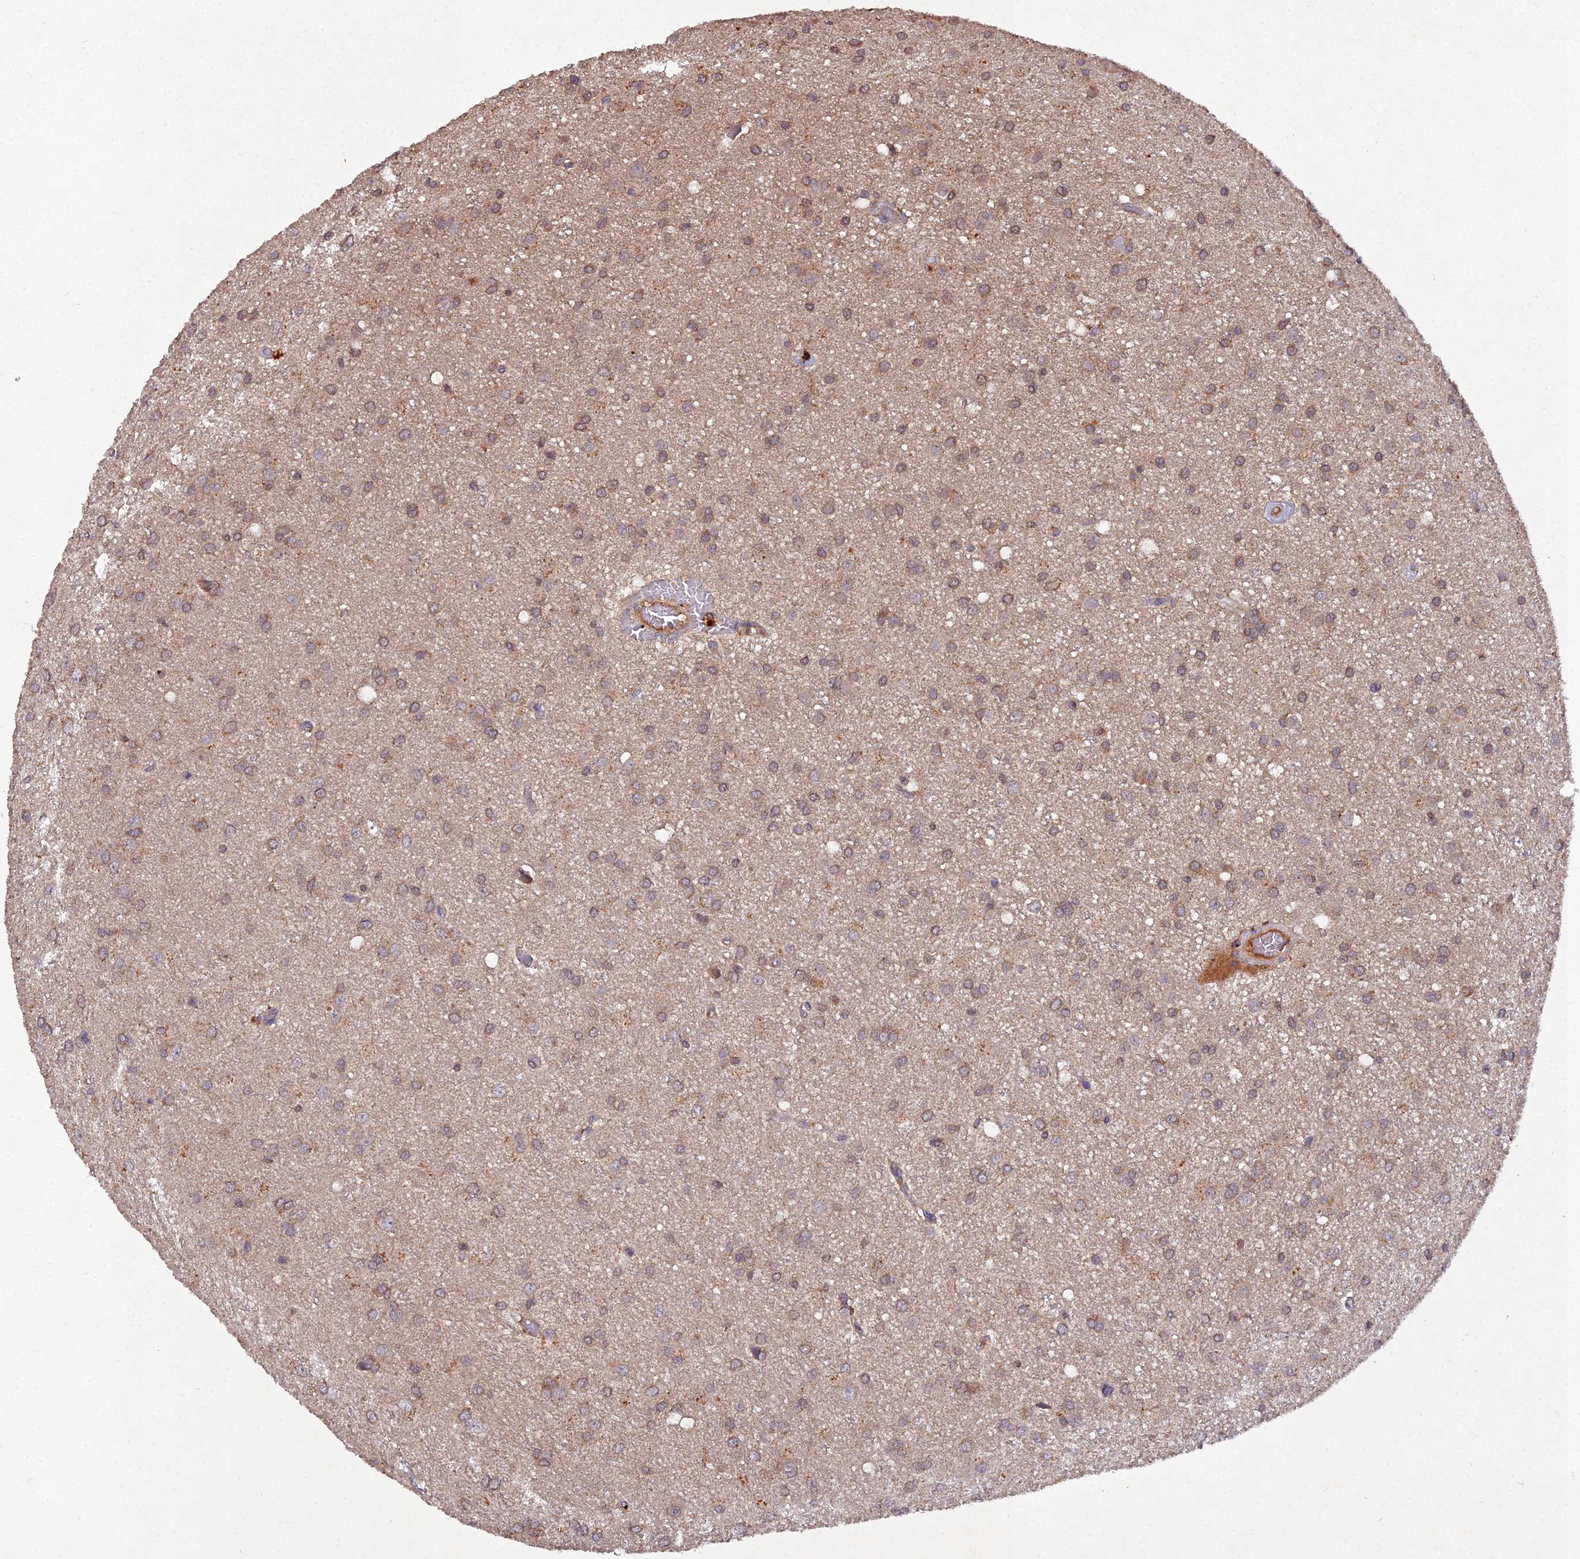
{"staining": {"intensity": "weak", "quantity": "25%-75%", "location": "cytoplasmic/membranous"}, "tissue": "glioma", "cell_type": "Tumor cells", "image_type": "cancer", "snomed": [{"axis": "morphology", "description": "Glioma, malignant, High grade"}, {"axis": "topography", "description": "Brain"}], "caption": "Immunohistochemistry micrograph of neoplastic tissue: glioma stained using IHC demonstrates low levels of weak protein expression localized specifically in the cytoplasmic/membranous of tumor cells, appearing as a cytoplasmic/membranous brown color.", "gene": "TMEM258", "patient": {"sex": "female", "age": 50}}